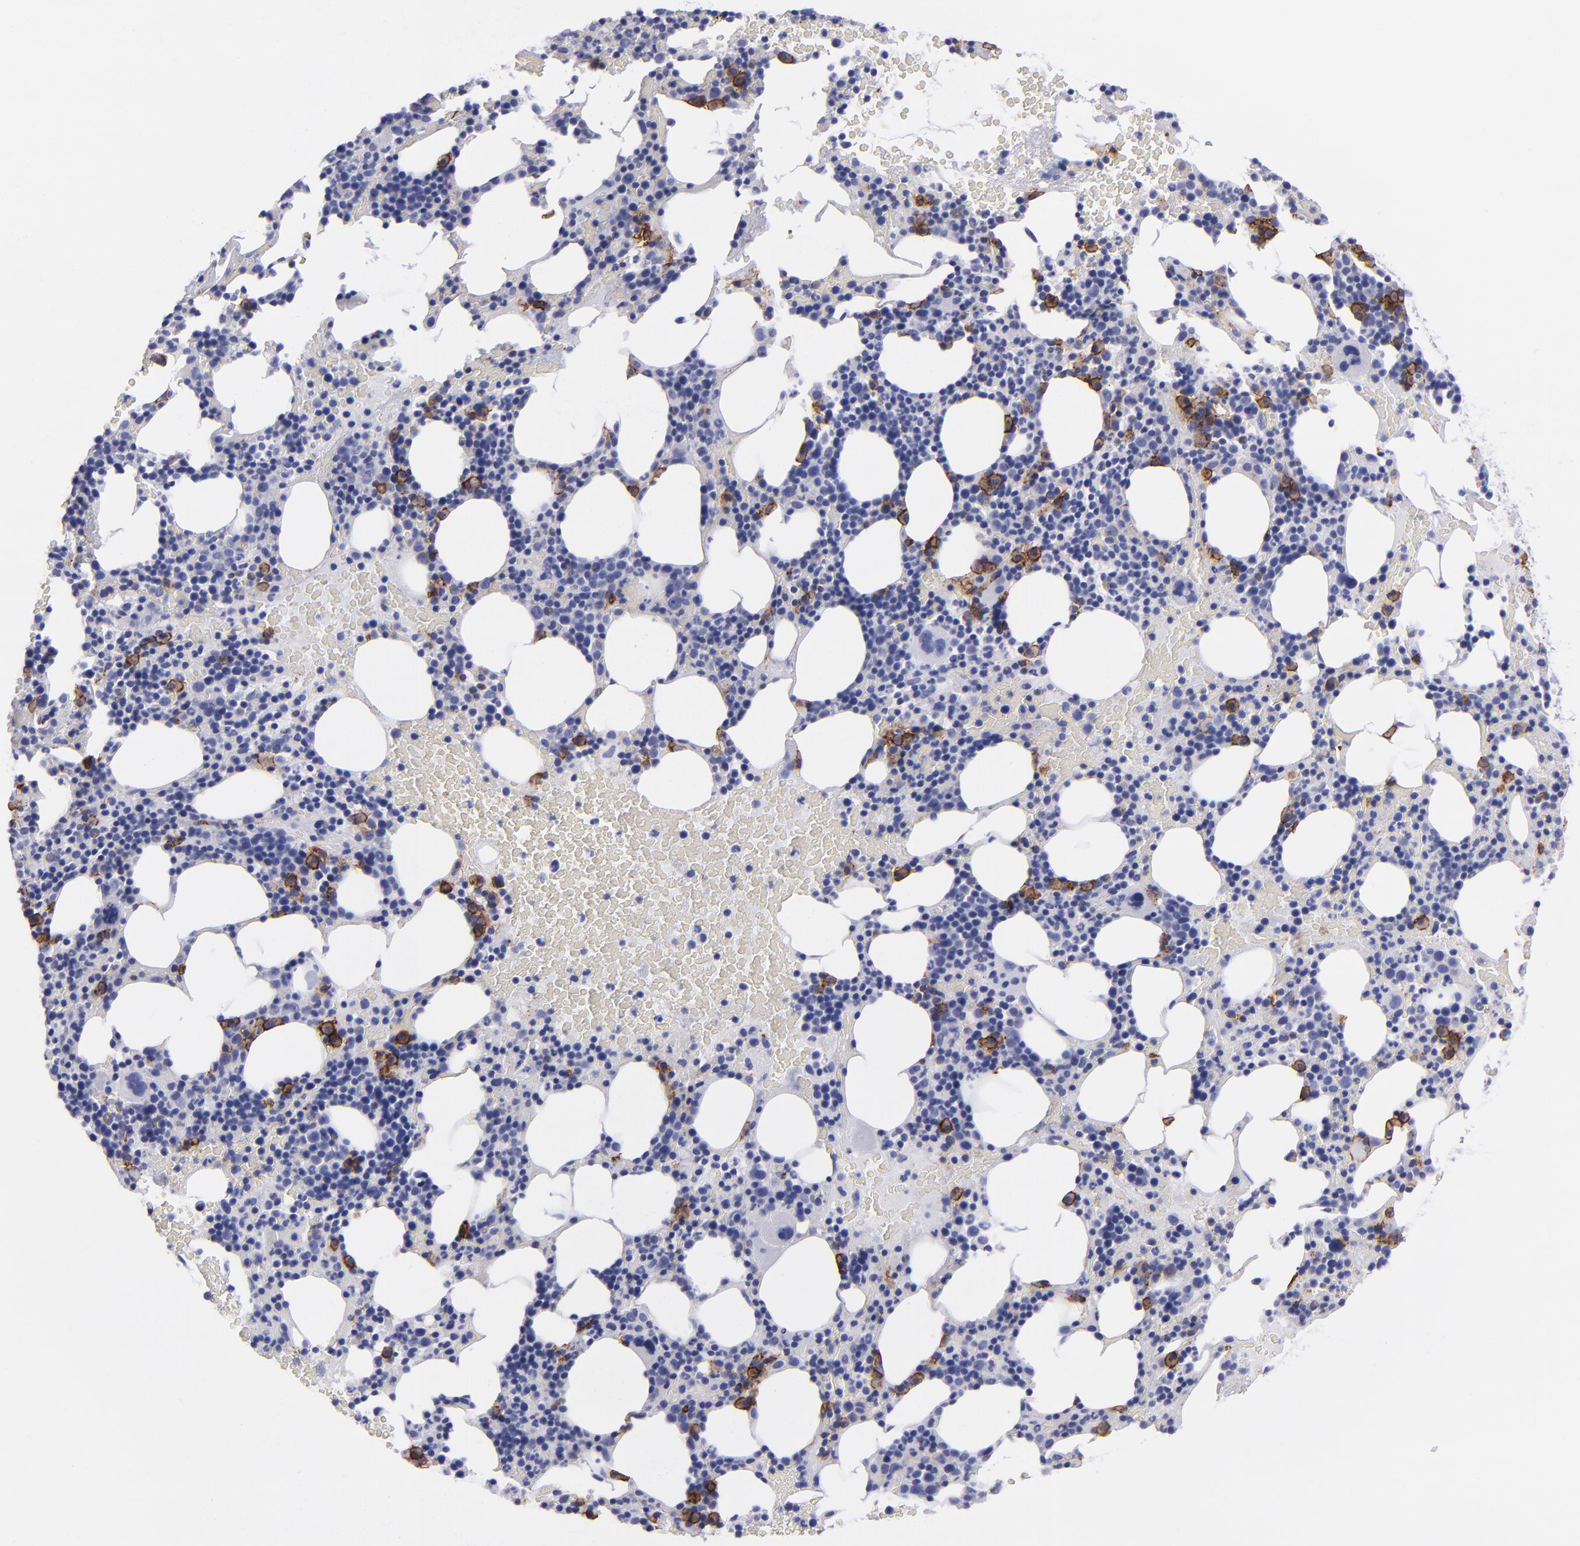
{"staining": {"intensity": "strong", "quantity": "<25%", "location": "cytoplasmic/membranous"}, "tissue": "bone marrow", "cell_type": "Hematopoietic cells", "image_type": "normal", "snomed": [{"axis": "morphology", "description": "Normal tissue, NOS"}, {"axis": "topography", "description": "Bone marrow"}], "caption": "Bone marrow stained with immunohistochemistry (IHC) reveals strong cytoplasmic/membranous expression in approximately <25% of hematopoietic cells.", "gene": "CD38", "patient": {"sex": "male", "age": 86}}